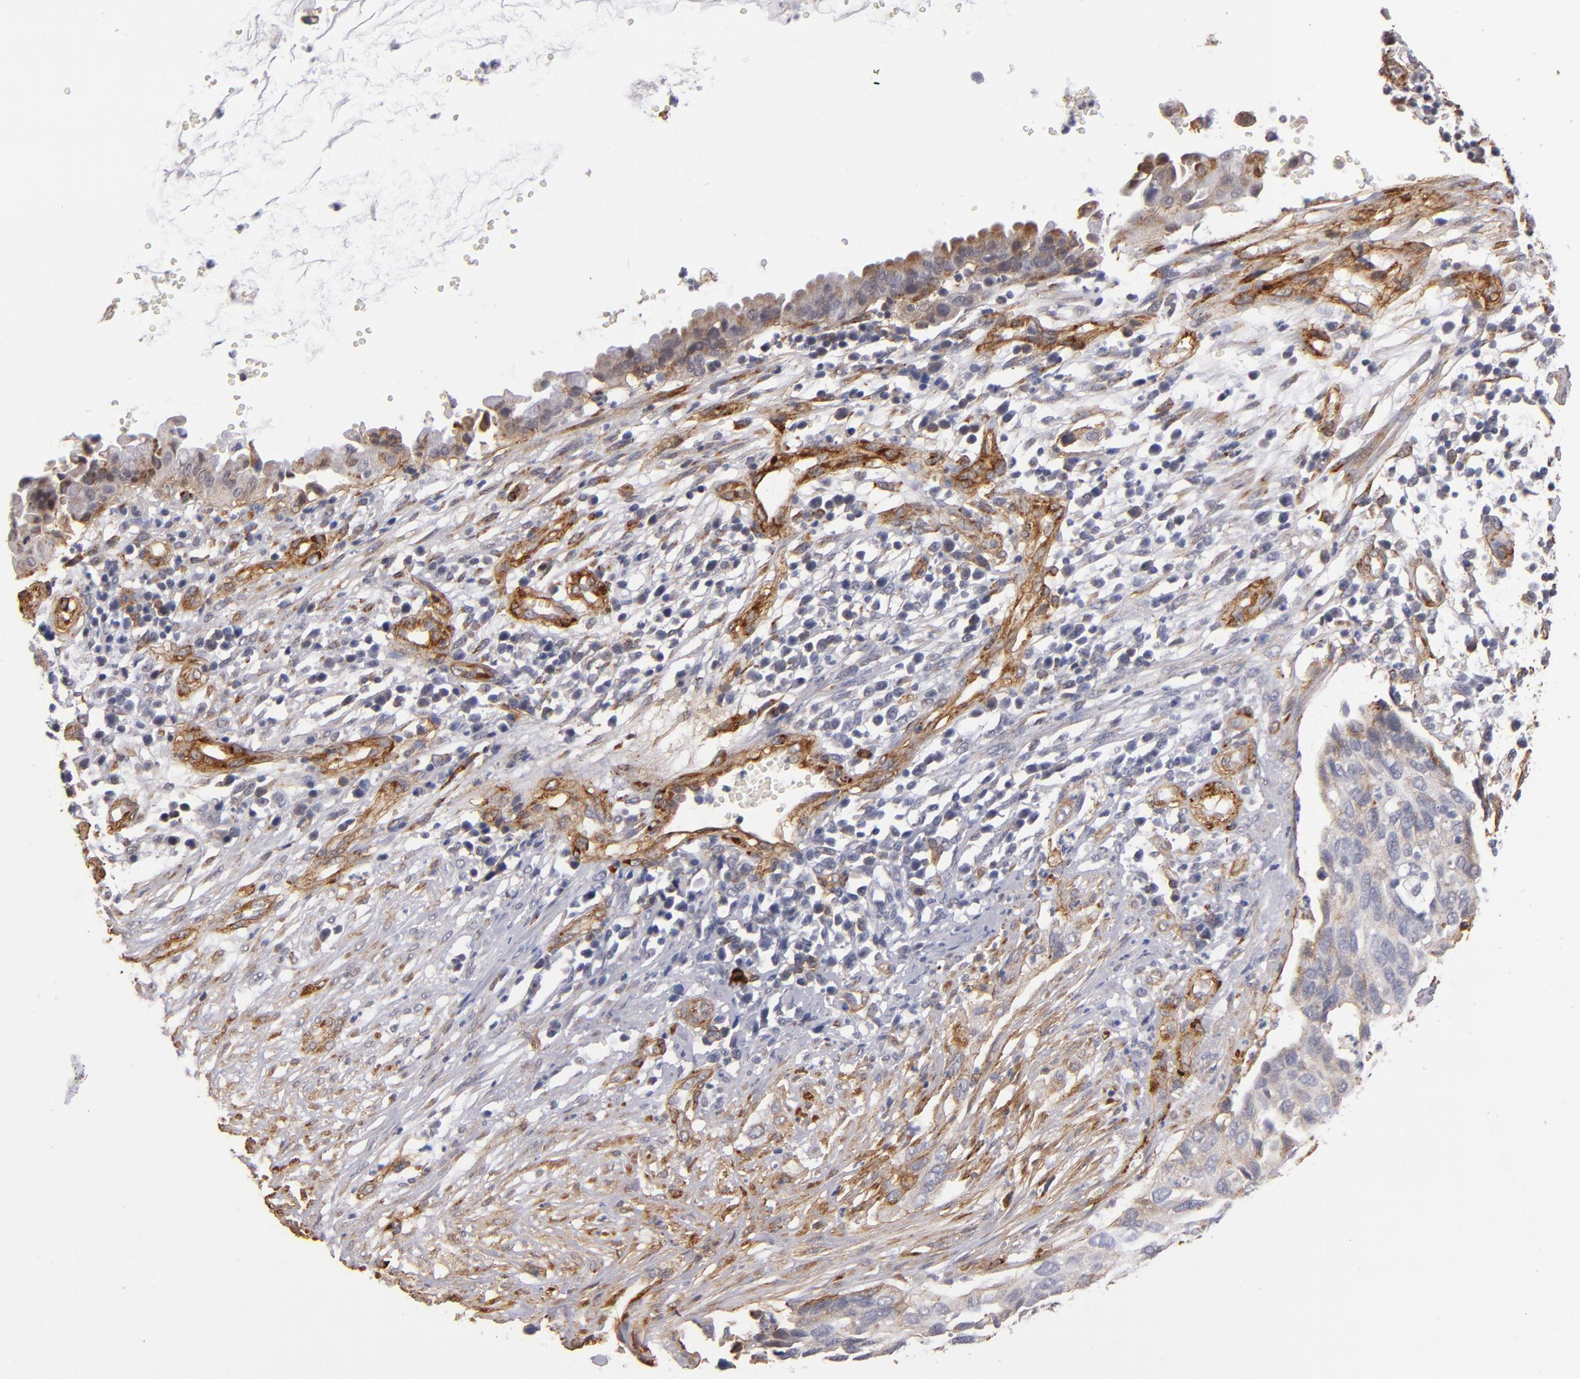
{"staining": {"intensity": "weak", "quantity": "25%-75%", "location": "cytoplasmic/membranous"}, "tissue": "cervical cancer", "cell_type": "Tumor cells", "image_type": "cancer", "snomed": [{"axis": "morphology", "description": "Normal tissue, NOS"}, {"axis": "morphology", "description": "Squamous cell carcinoma, NOS"}, {"axis": "topography", "description": "Cervix"}], "caption": "A brown stain highlights weak cytoplasmic/membranous staining of a protein in squamous cell carcinoma (cervical) tumor cells.", "gene": "LAMC1", "patient": {"sex": "female", "age": 45}}